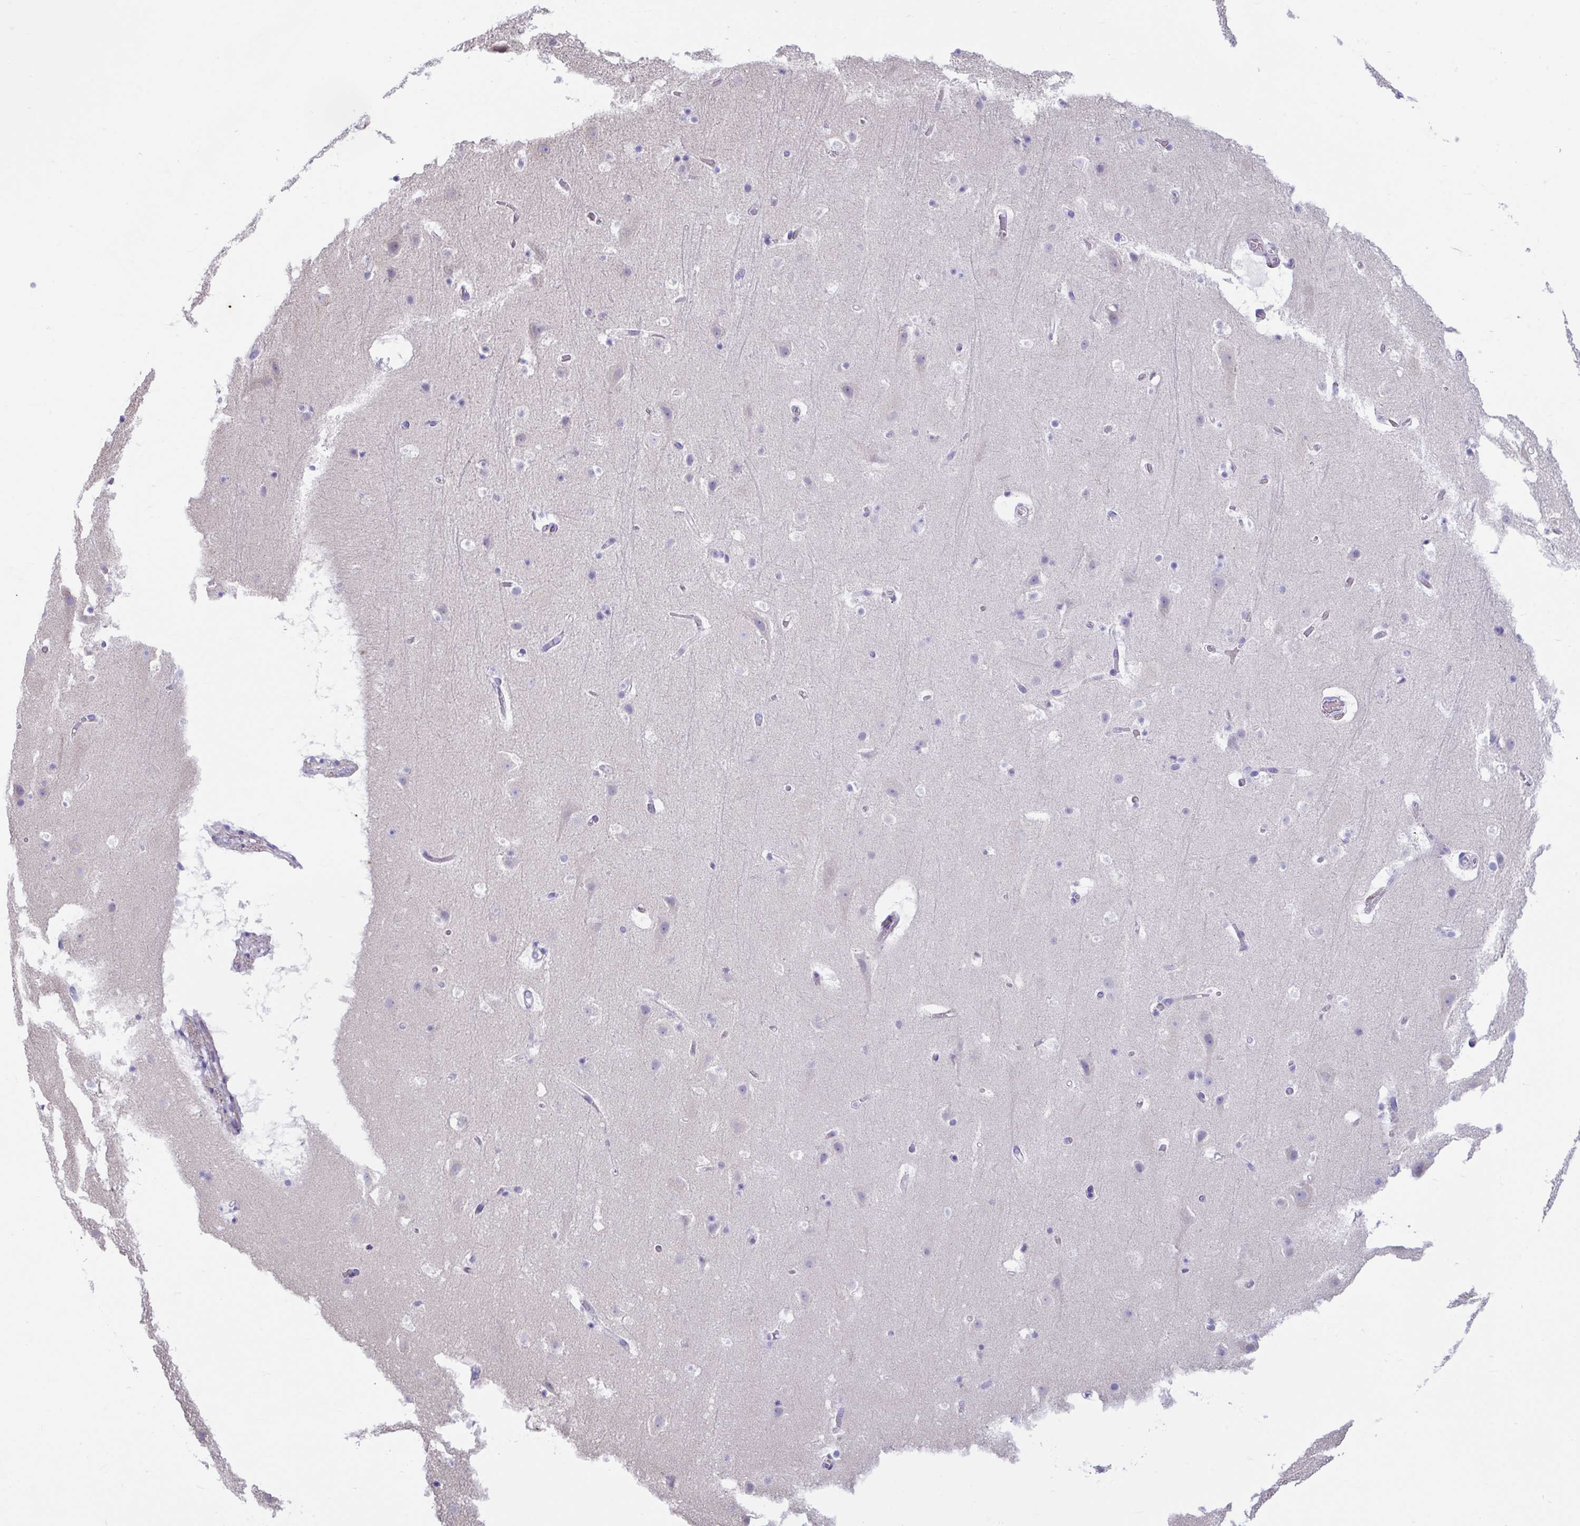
{"staining": {"intensity": "negative", "quantity": "none", "location": "none"}, "tissue": "cerebral cortex", "cell_type": "Endothelial cells", "image_type": "normal", "snomed": [{"axis": "morphology", "description": "Normal tissue, NOS"}, {"axis": "topography", "description": "Cerebral cortex"}], "caption": "Endothelial cells are negative for brown protein staining in normal cerebral cortex. The staining was performed using DAB (3,3'-diaminobenzidine) to visualize the protein expression in brown, while the nuclei were stained in blue with hematoxylin (Magnification: 20x).", "gene": "TTC30A", "patient": {"sex": "female", "age": 42}}